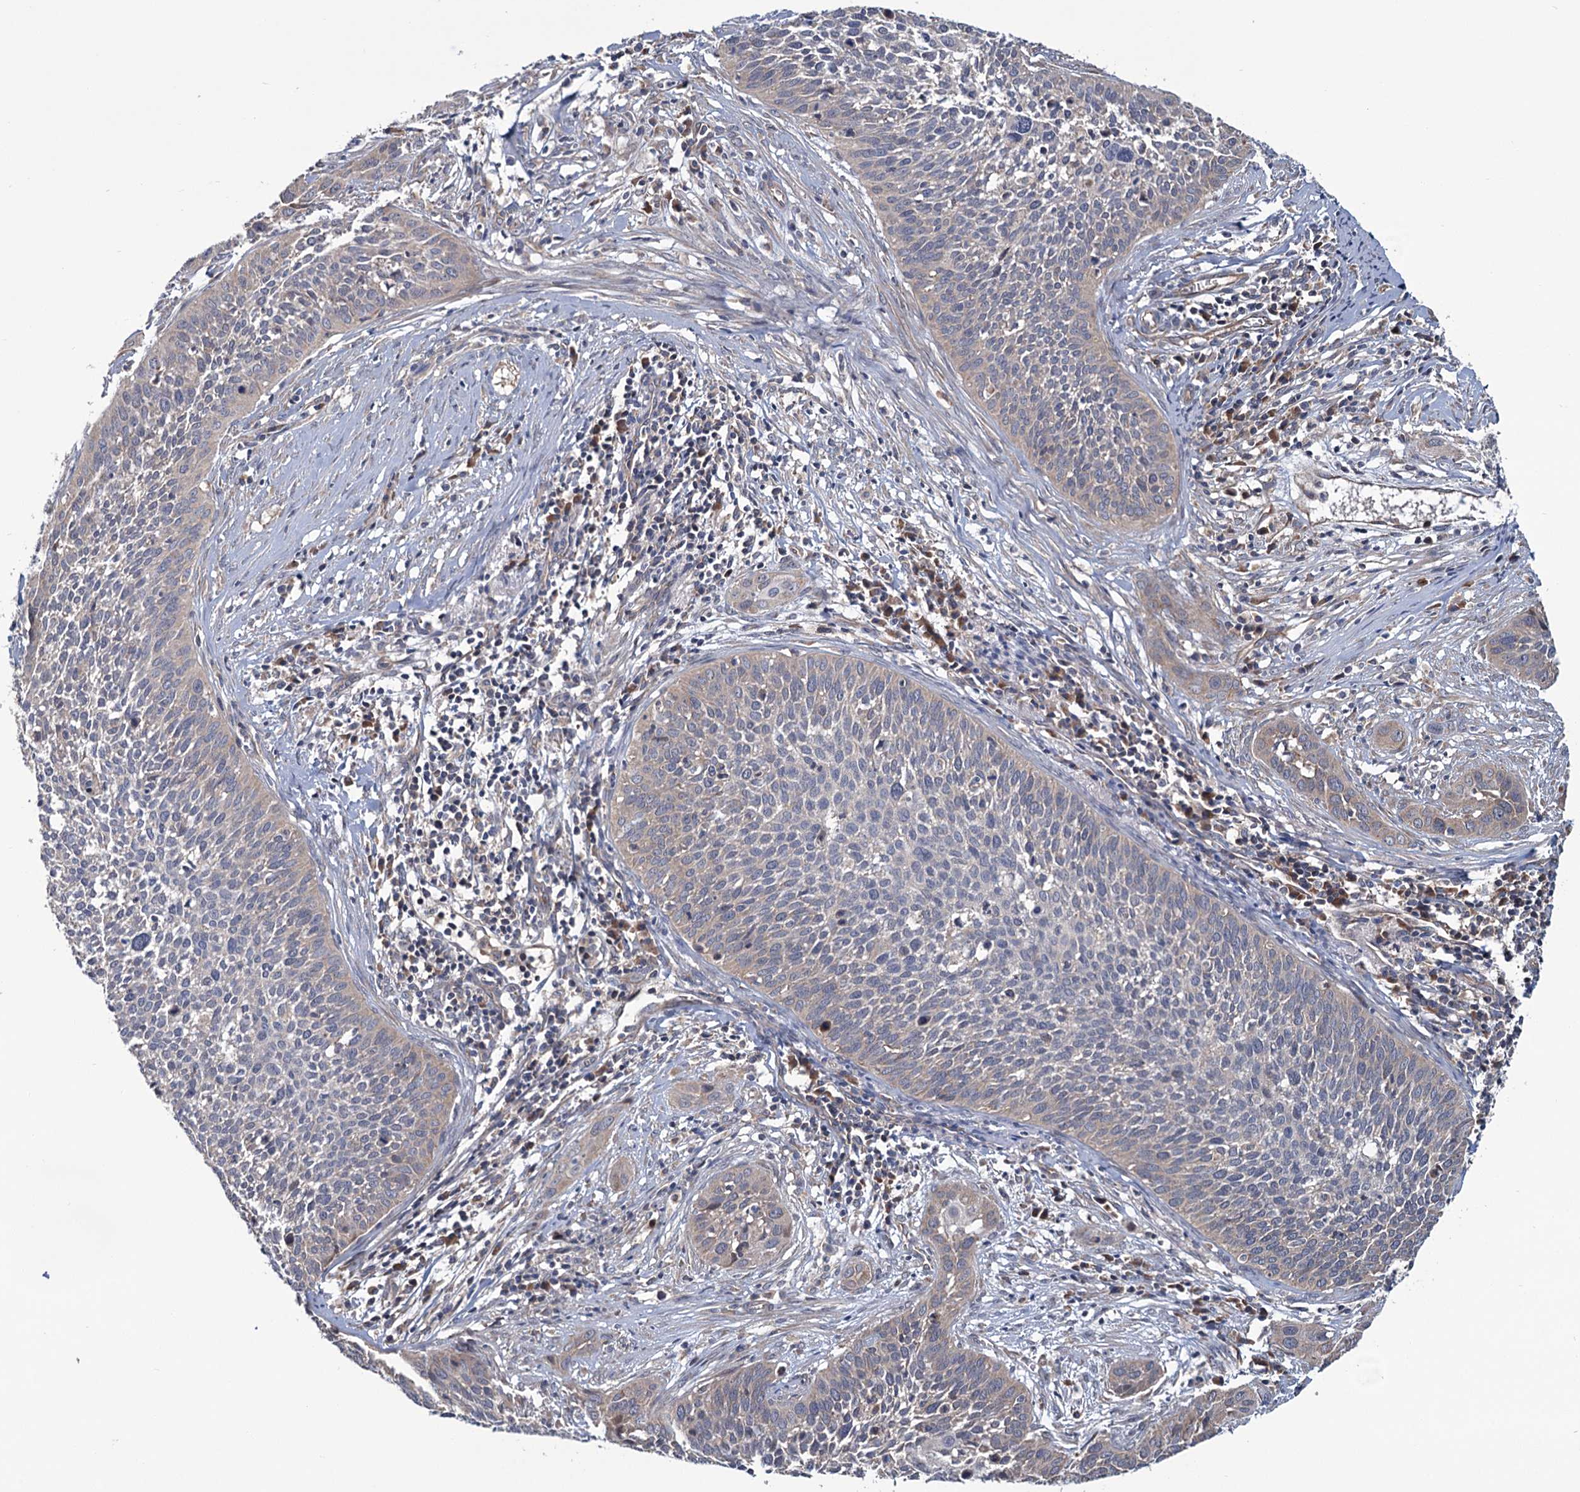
{"staining": {"intensity": "negative", "quantity": "none", "location": "none"}, "tissue": "cervical cancer", "cell_type": "Tumor cells", "image_type": "cancer", "snomed": [{"axis": "morphology", "description": "Squamous cell carcinoma, NOS"}, {"axis": "topography", "description": "Cervix"}], "caption": "Image shows no significant protein positivity in tumor cells of squamous cell carcinoma (cervical).", "gene": "MTRR", "patient": {"sex": "female", "age": 34}}